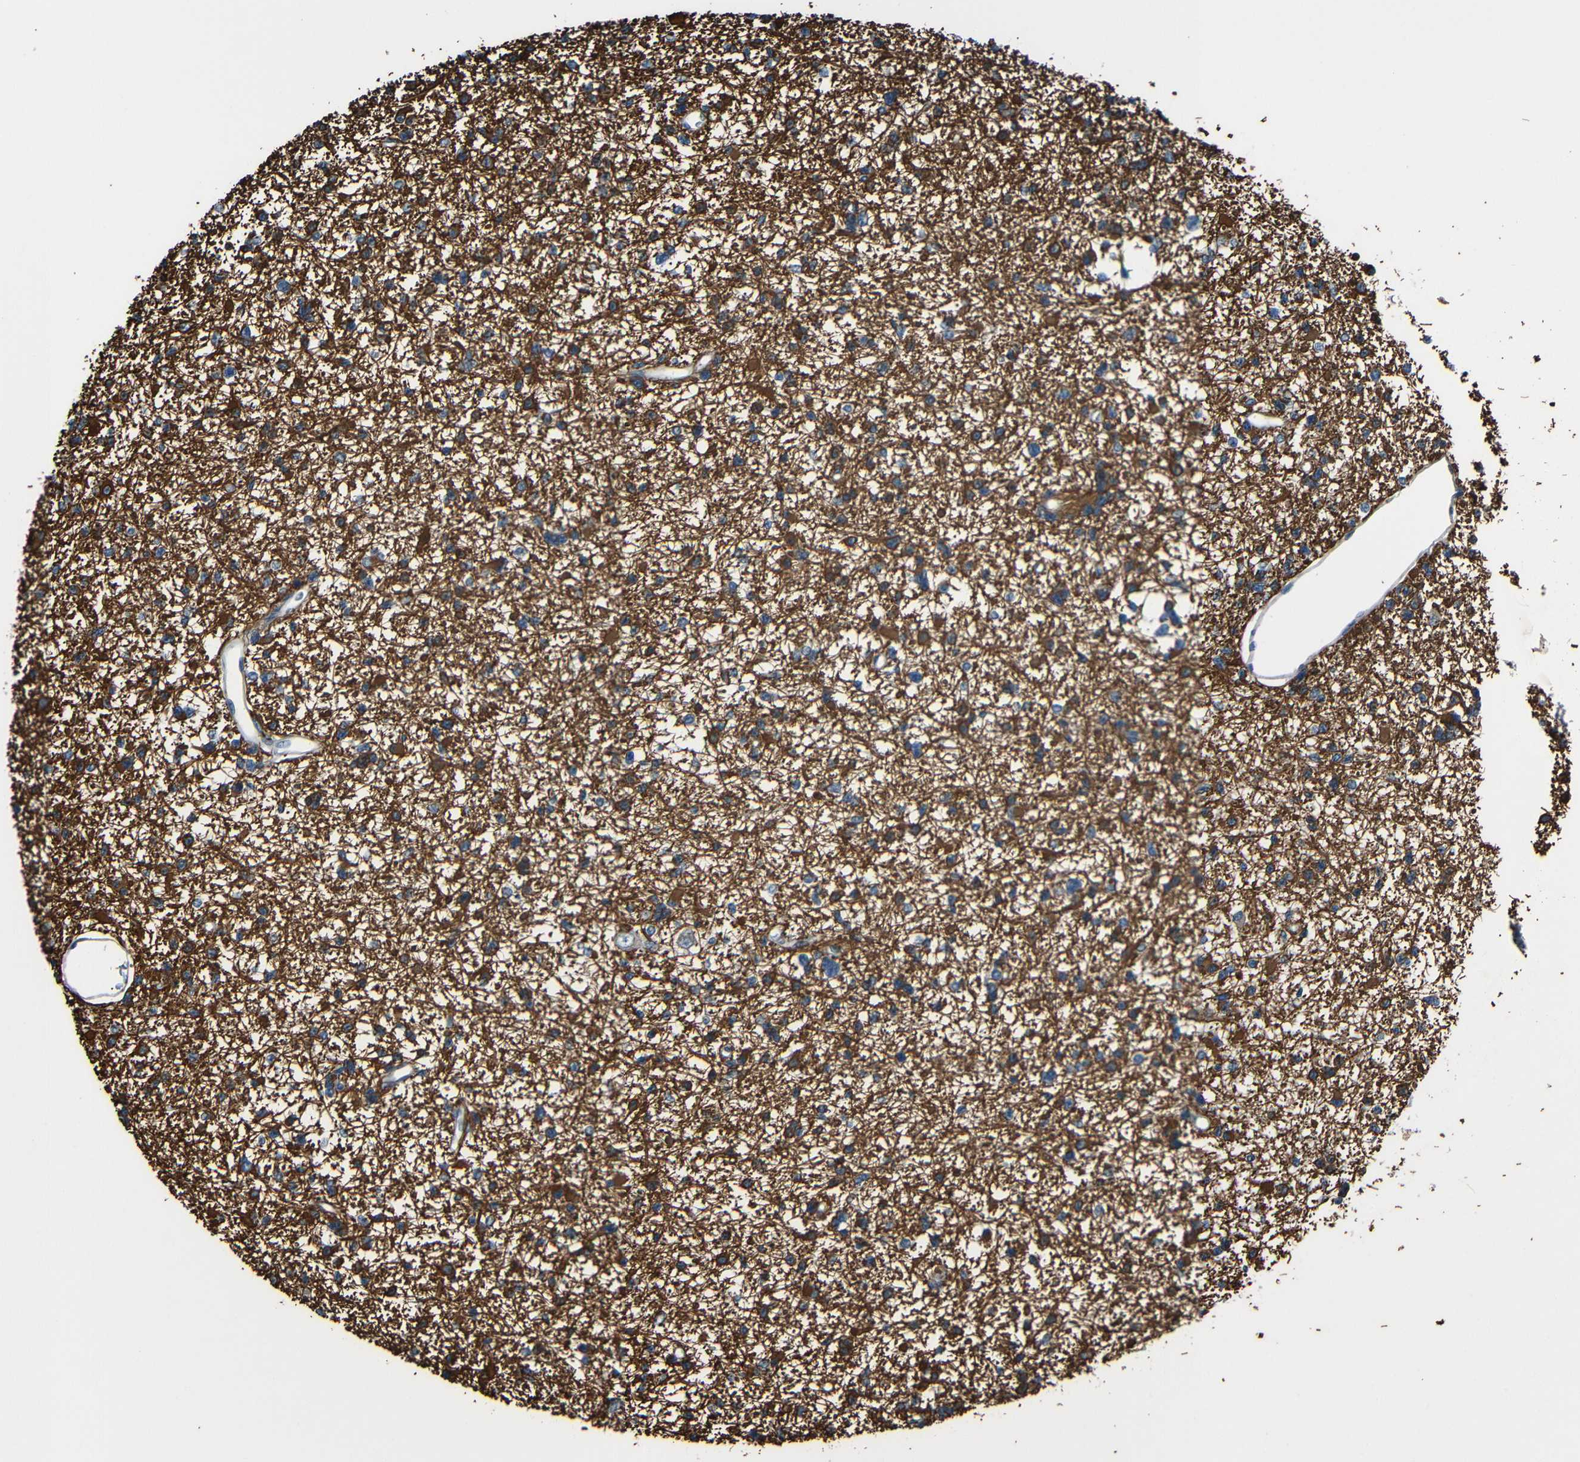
{"staining": {"intensity": "strong", "quantity": ">75%", "location": "cytoplasmic/membranous"}, "tissue": "glioma", "cell_type": "Tumor cells", "image_type": "cancer", "snomed": [{"axis": "morphology", "description": "Glioma, malignant, Low grade"}, {"axis": "topography", "description": "Brain"}], "caption": "Glioma stained with a brown dye exhibits strong cytoplasmic/membranous positive staining in about >75% of tumor cells.", "gene": "AKAP9", "patient": {"sex": "female", "age": 22}}